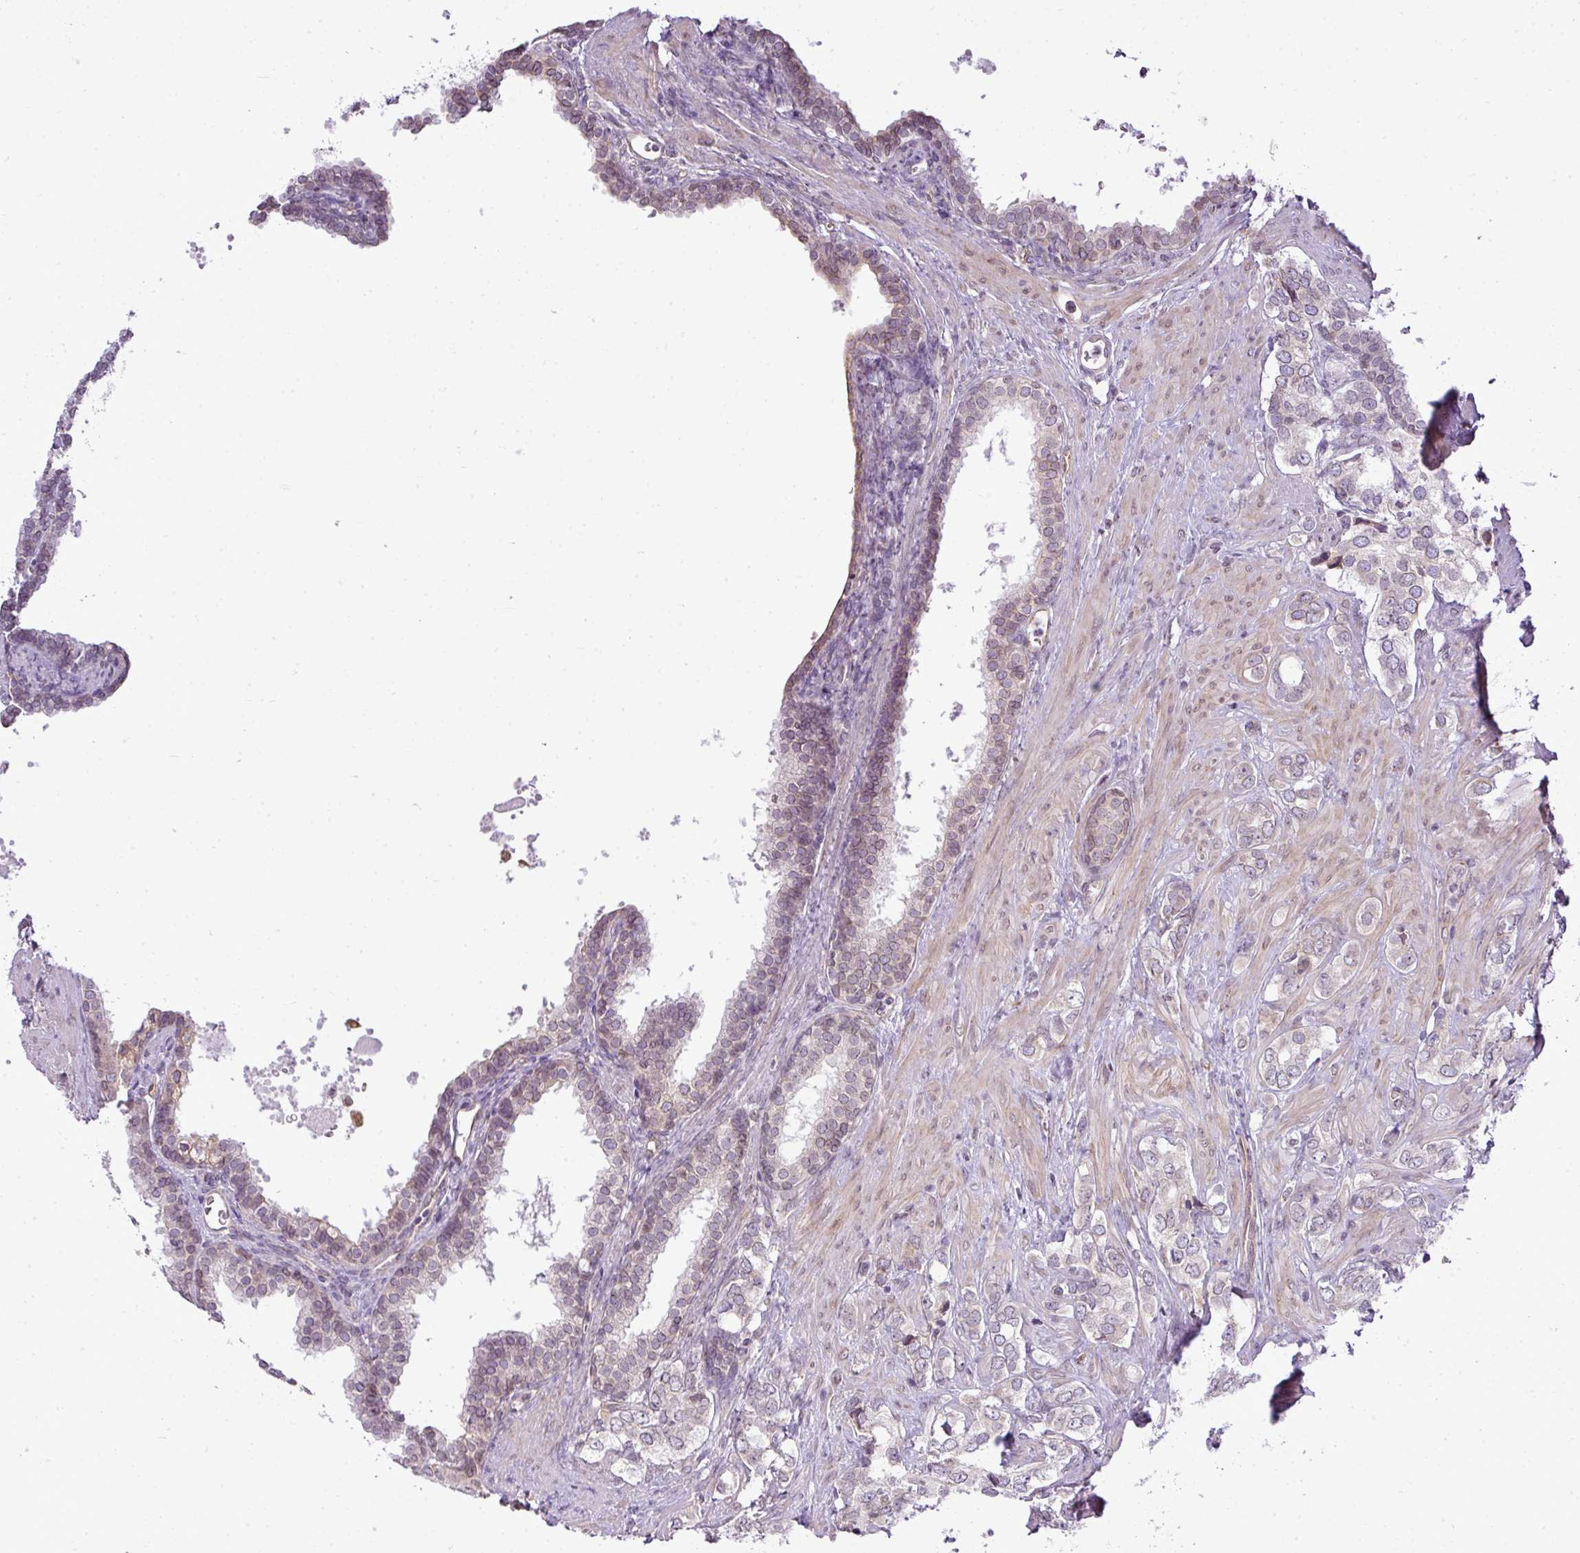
{"staining": {"intensity": "negative", "quantity": "none", "location": "none"}, "tissue": "prostate cancer", "cell_type": "Tumor cells", "image_type": "cancer", "snomed": [{"axis": "morphology", "description": "Adenocarcinoma, High grade"}, {"axis": "topography", "description": "Prostate"}], "caption": "A high-resolution photomicrograph shows IHC staining of prostate cancer, which demonstrates no significant staining in tumor cells.", "gene": "COX18", "patient": {"sex": "male", "age": 66}}